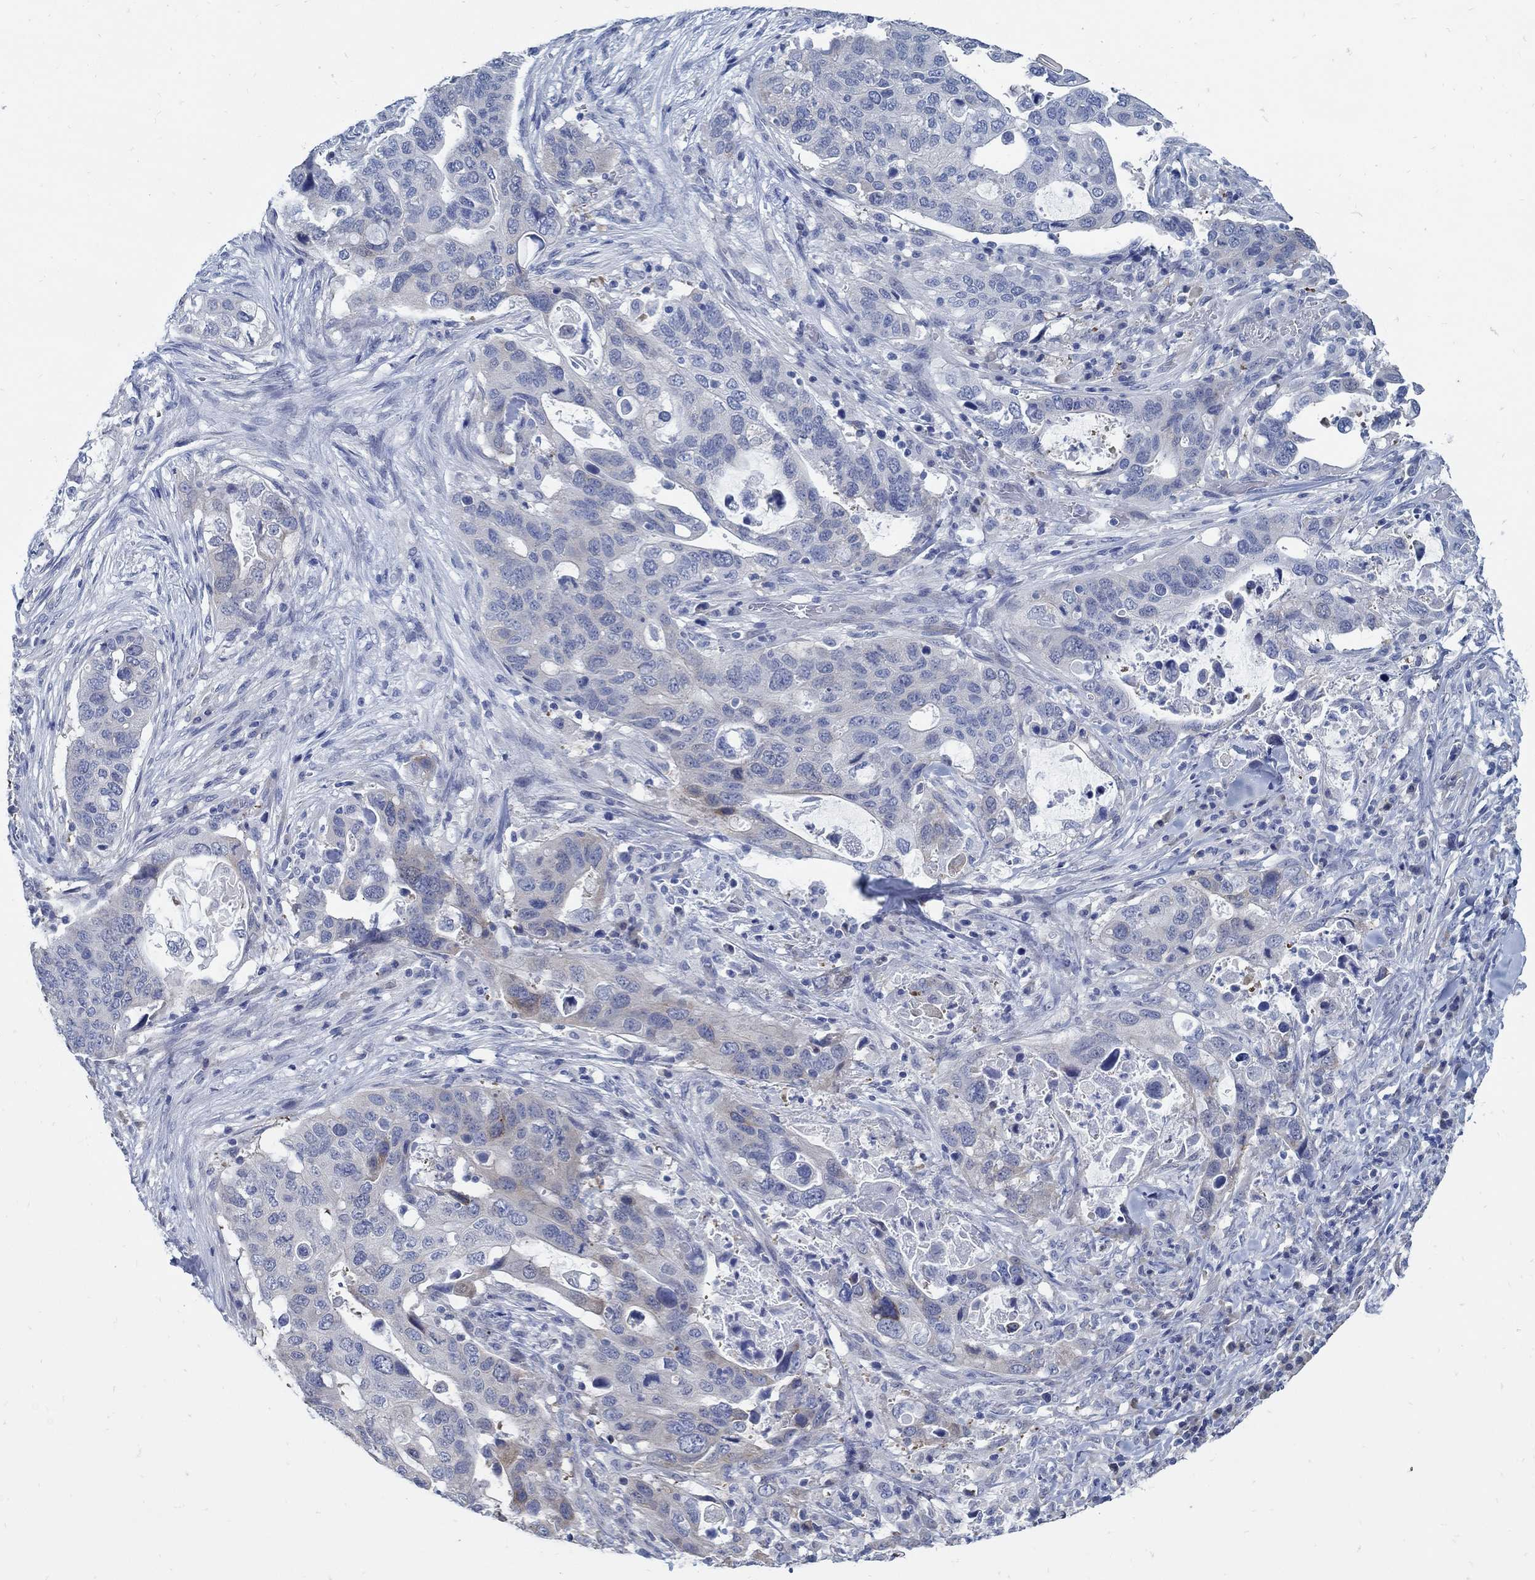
{"staining": {"intensity": "weak", "quantity": "<25%", "location": "cytoplasmic/membranous"}, "tissue": "stomach cancer", "cell_type": "Tumor cells", "image_type": "cancer", "snomed": [{"axis": "morphology", "description": "Adenocarcinoma, NOS"}, {"axis": "topography", "description": "Stomach"}], "caption": "Tumor cells show no significant protein expression in adenocarcinoma (stomach). The staining is performed using DAB (3,3'-diaminobenzidine) brown chromogen with nuclei counter-stained in using hematoxylin.", "gene": "C15orf39", "patient": {"sex": "male", "age": 54}}